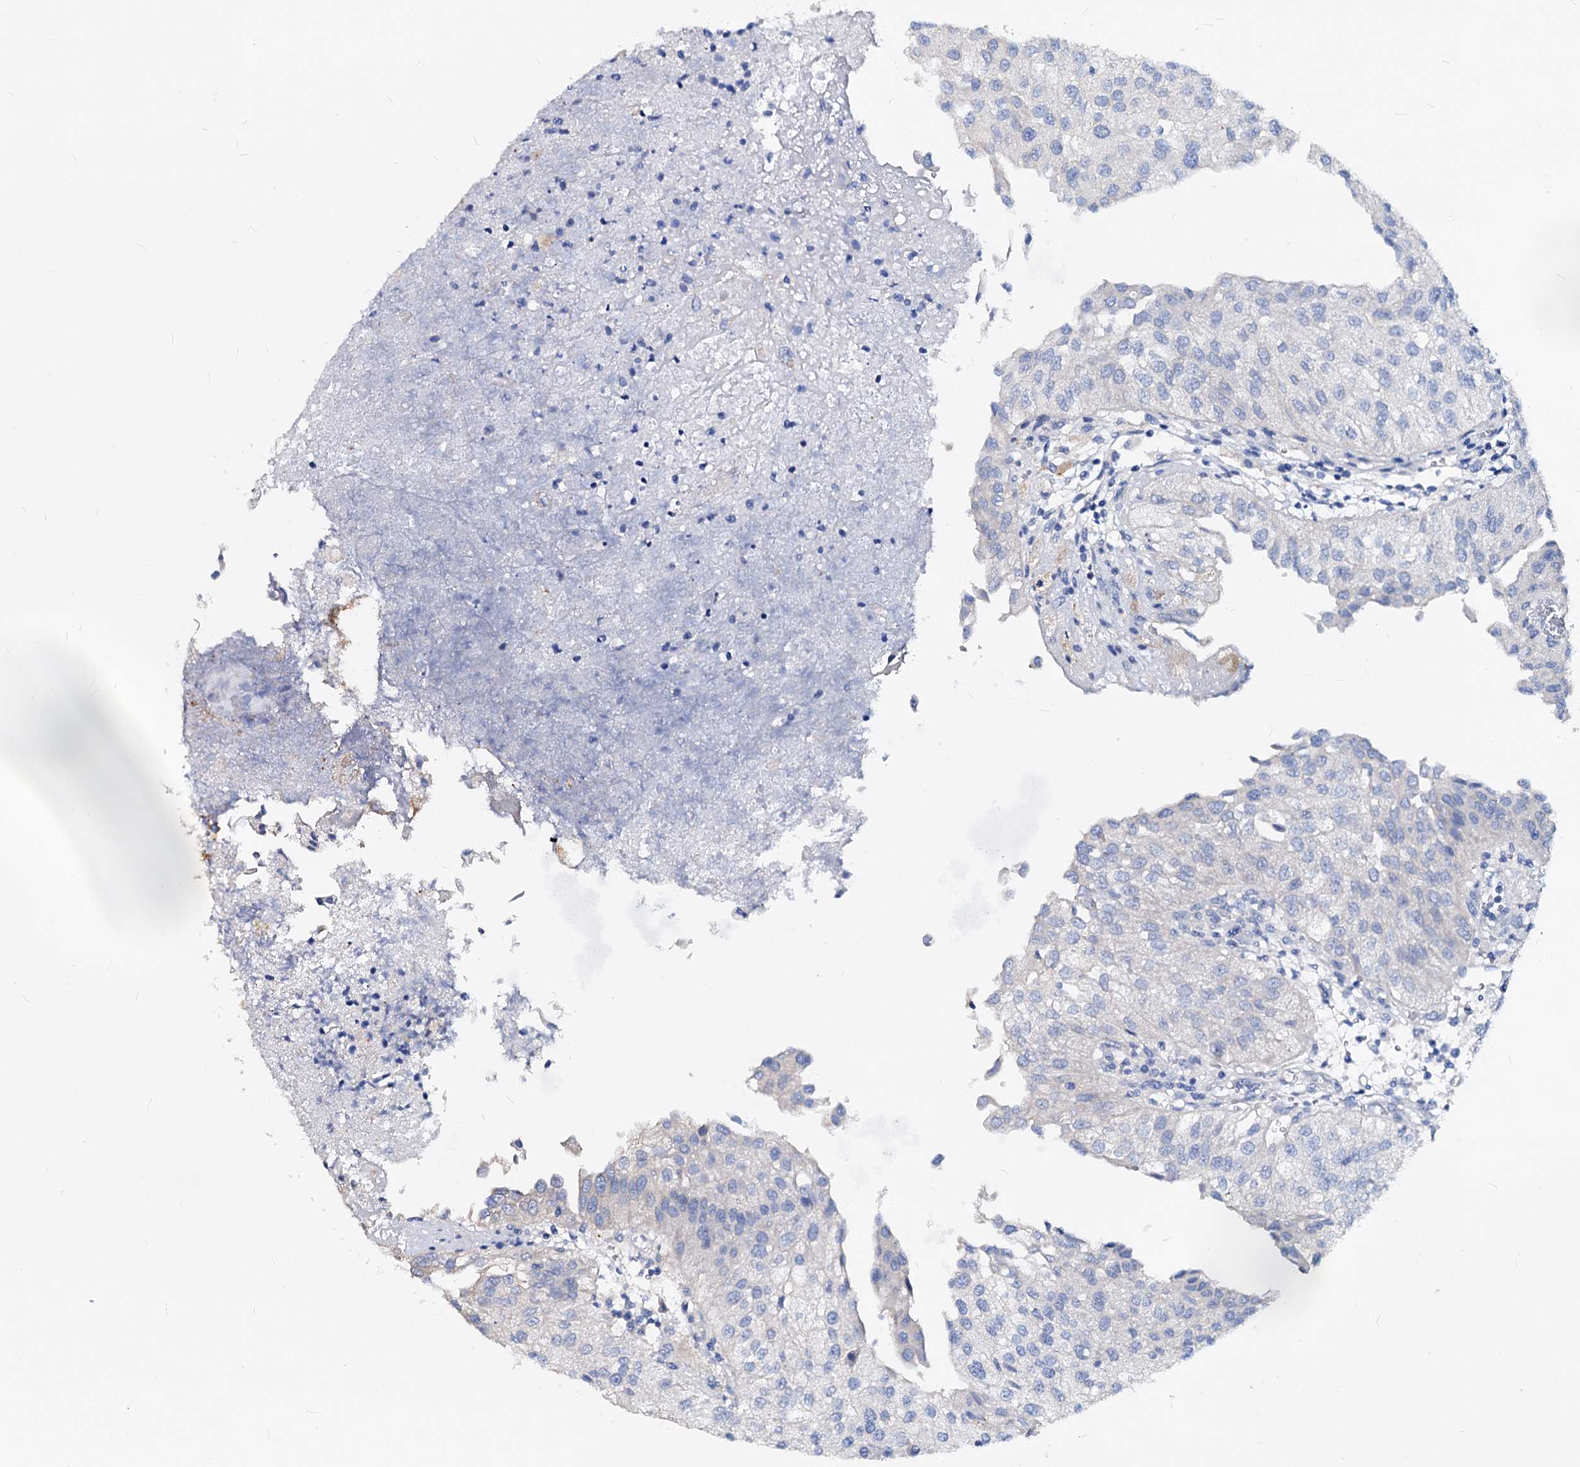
{"staining": {"intensity": "negative", "quantity": "none", "location": "none"}, "tissue": "urothelial cancer", "cell_type": "Tumor cells", "image_type": "cancer", "snomed": [{"axis": "morphology", "description": "Urothelial carcinoma, Low grade"}, {"axis": "topography", "description": "Urinary bladder"}], "caption": "A micrograph of urothelial cancer stained for a protein displays no brown staining in tumor cells. (DAB (3,3'-diaminobenzidine) IHC, high magnification).", "gene": "DYDC2", "patient": {"sex": "female", "age": 89}}